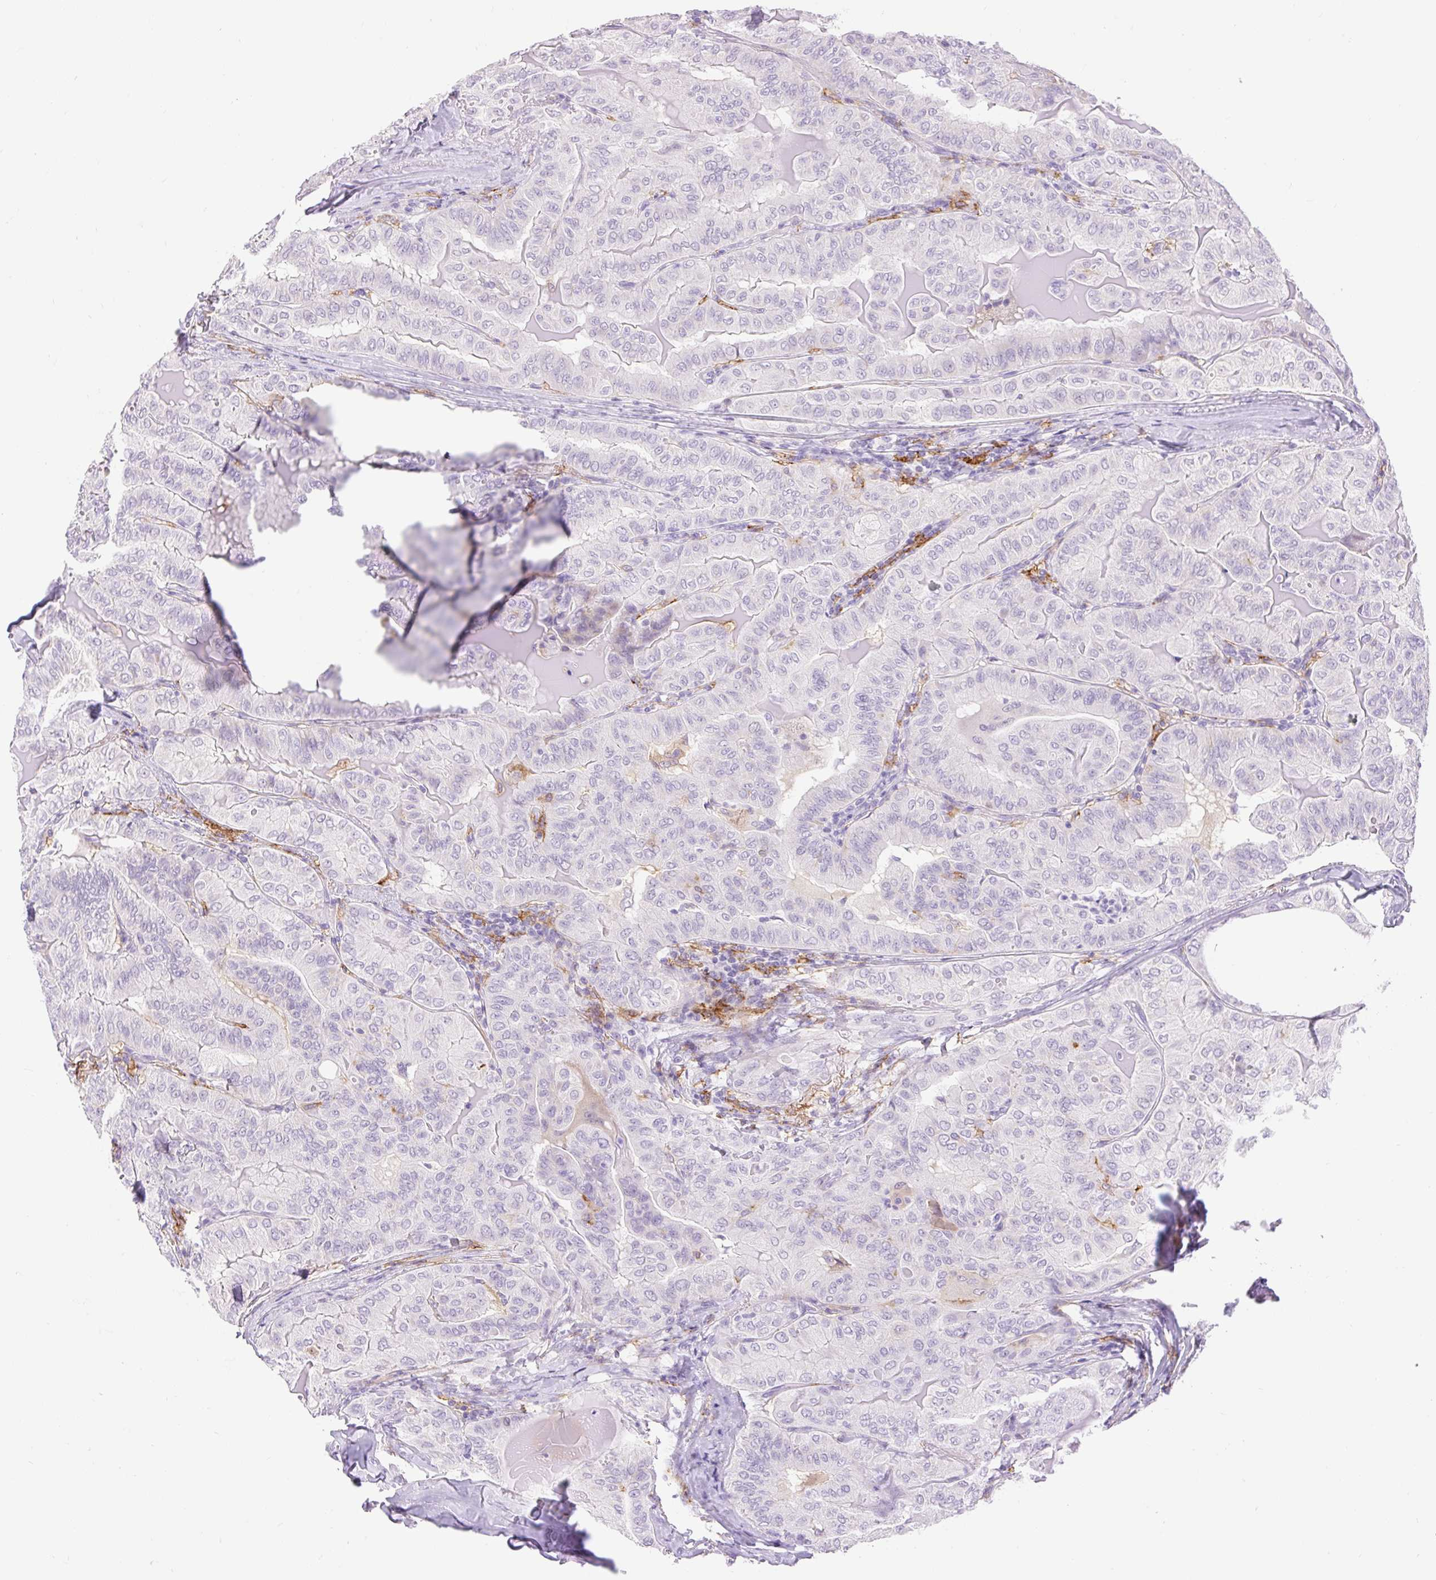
{"staining": {"intensity": "negative", "quantity": "none", "location": "none"}, "tissue": "thyroid cancer", "cell_type": "Tumor cells", "image_type": "cancer", "snomed": [{"axis": "morphology", "description": "Papillary adenocarcinoma, NOS"}, {"axis": "topography", "description": "Thyroid gland"}], "caption": "Histopathology image shows no significant protein expression in tumor cells of papillary adenocarcinoma (thyroid). Nuclei are stained in blue.", "gene": "SIGLEC1", "patient": {"sex": "female", "age": 68}}